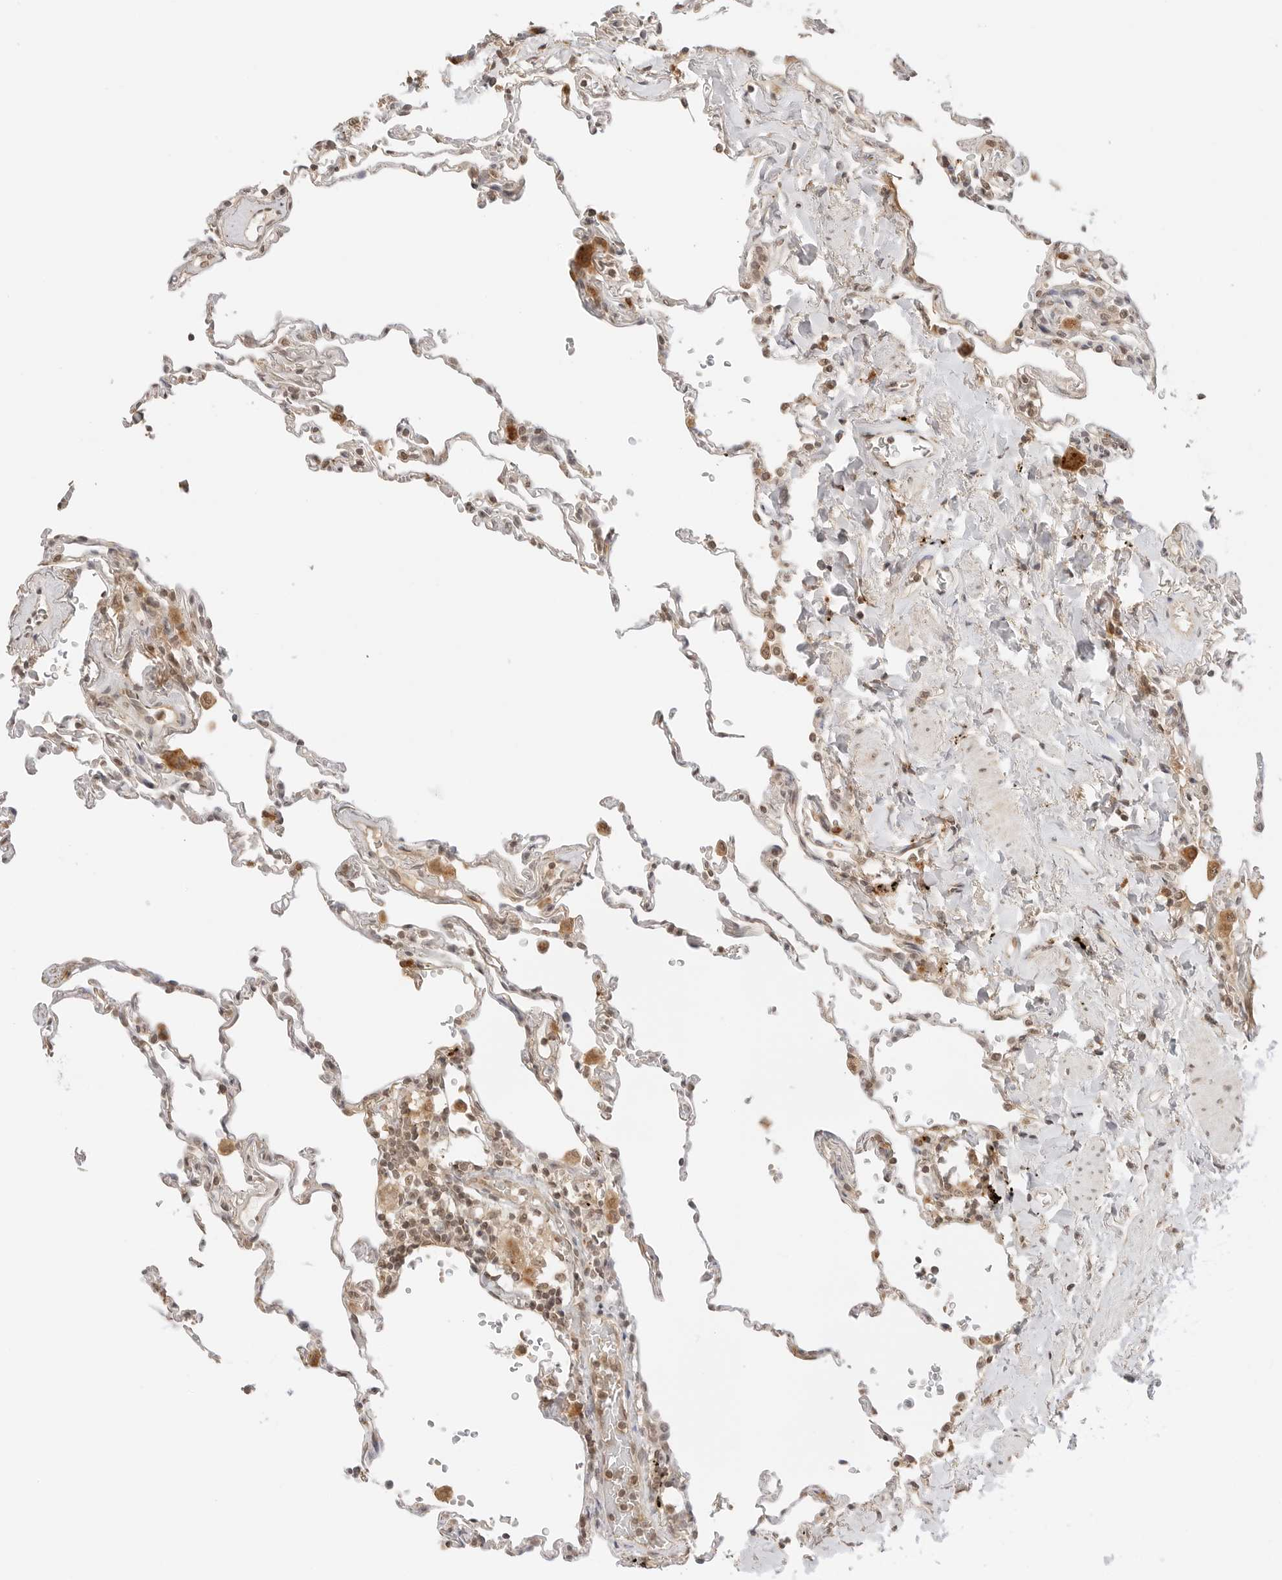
{"staining": {"intensity": "weak", "quantity": ">75%", "location": "cytoplasmic/membranous,nuclear"}, "tissue": "lung", "cell_type": "Alveolar cells", "image_type": "normal", "snomed": [{"axis": "morphology", "description": "Normal tissue, NOS"}, {"axis": "topography", "description": "Lung"}], "caption": "IHC (DAB) staining of benign human lung exhibits weak cytoplasmic/membranous,nuclear protein staining in about >75% of alveolar cells.", "gene": "GPR34", "patient": {"sex": "male", "age": 59}}